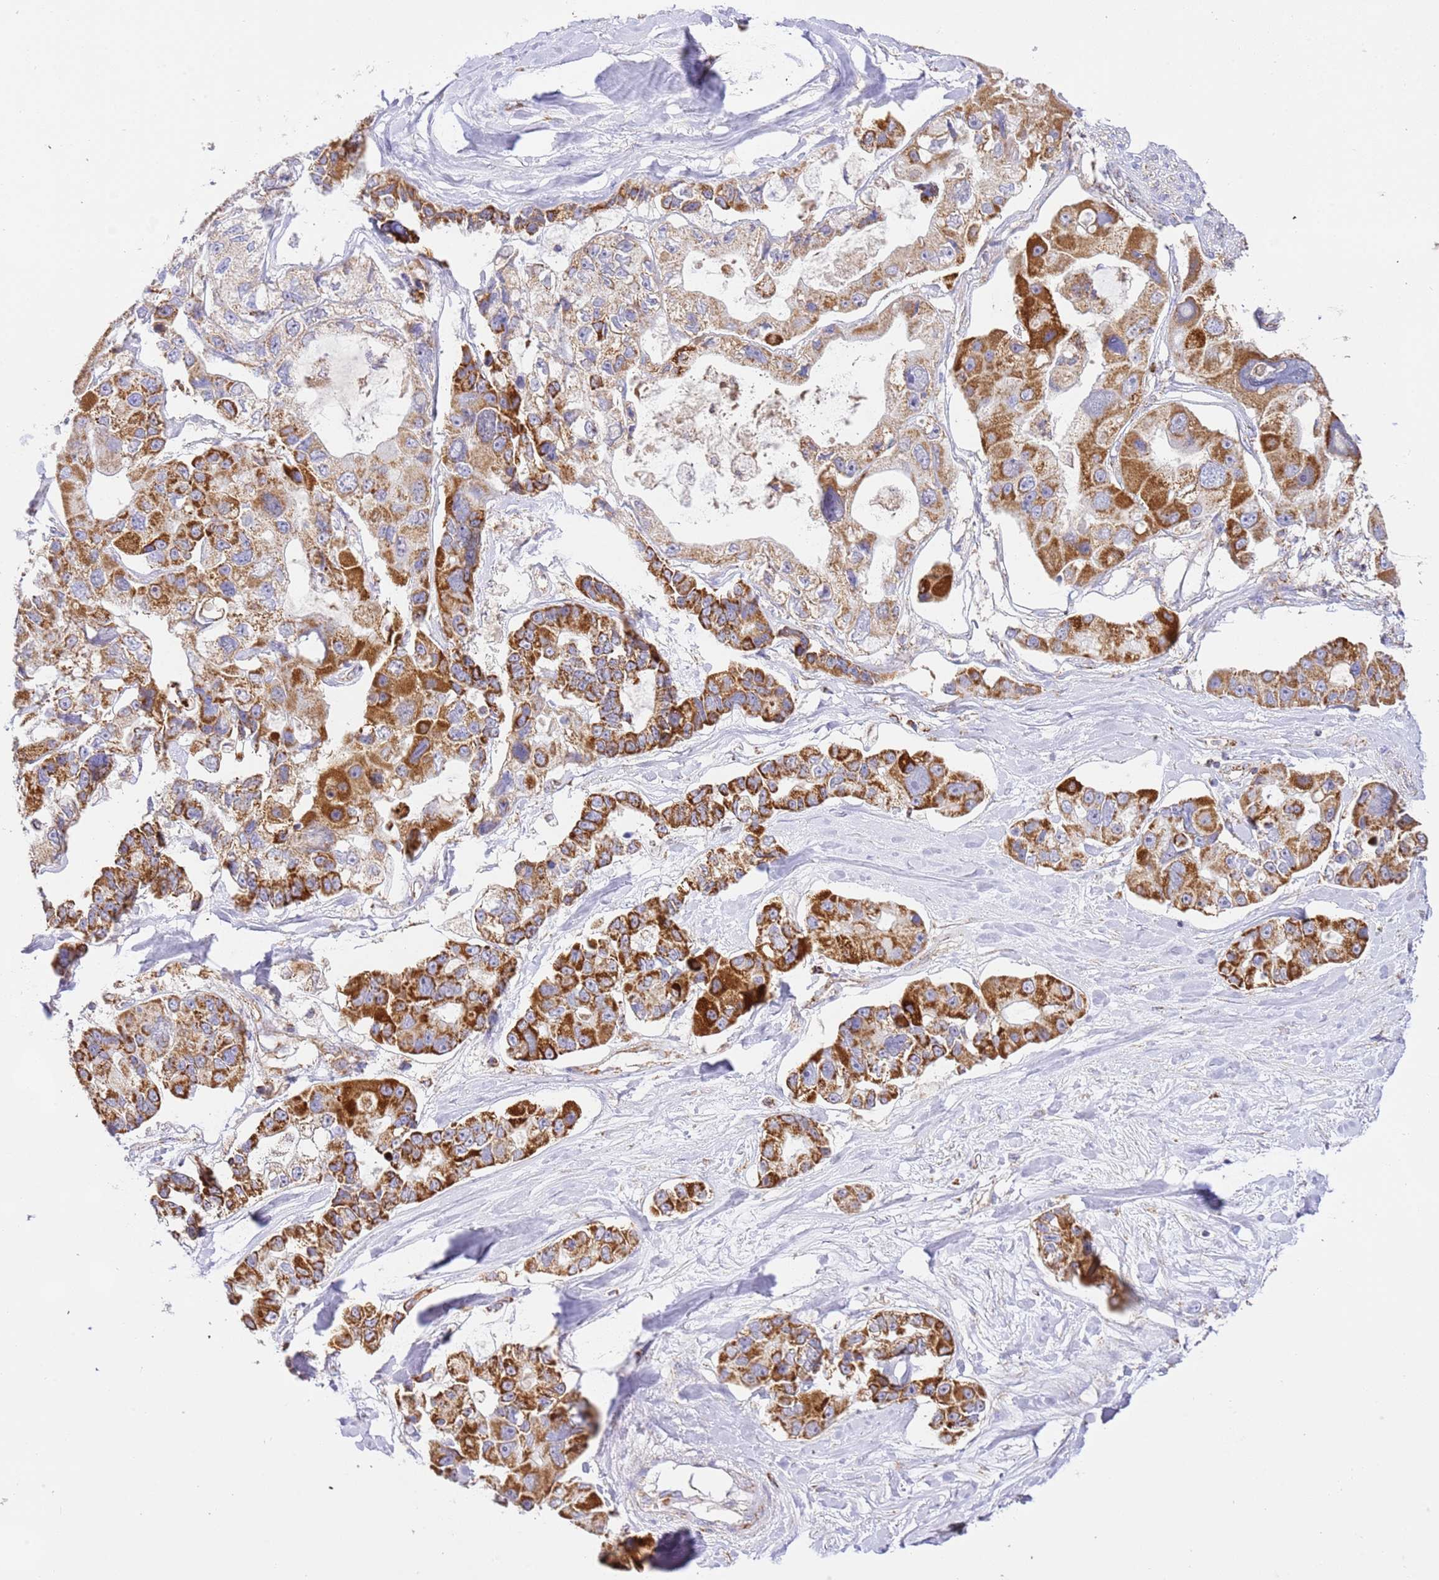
{"staining": {"intensity": "strong", "quantity": ">75%", "location": "cytoplasmic/membranous"}, "tissue": "lung cancer", "cell_type": "Tumor cells", "image_type": "cancer", "snomed": [{"axis": "morphology", "description": "Adenocarcinoma, NOS"}, {"axis": "topography", "description": "Lung"}], "caption": "Lung cancer (adenocarcinoma) stained for a protein displays strong cytoplasmic/membranous positivity in tumor cells.", "gene": "ZBTB39", "patient": {"sex": "female", "age": 54}}